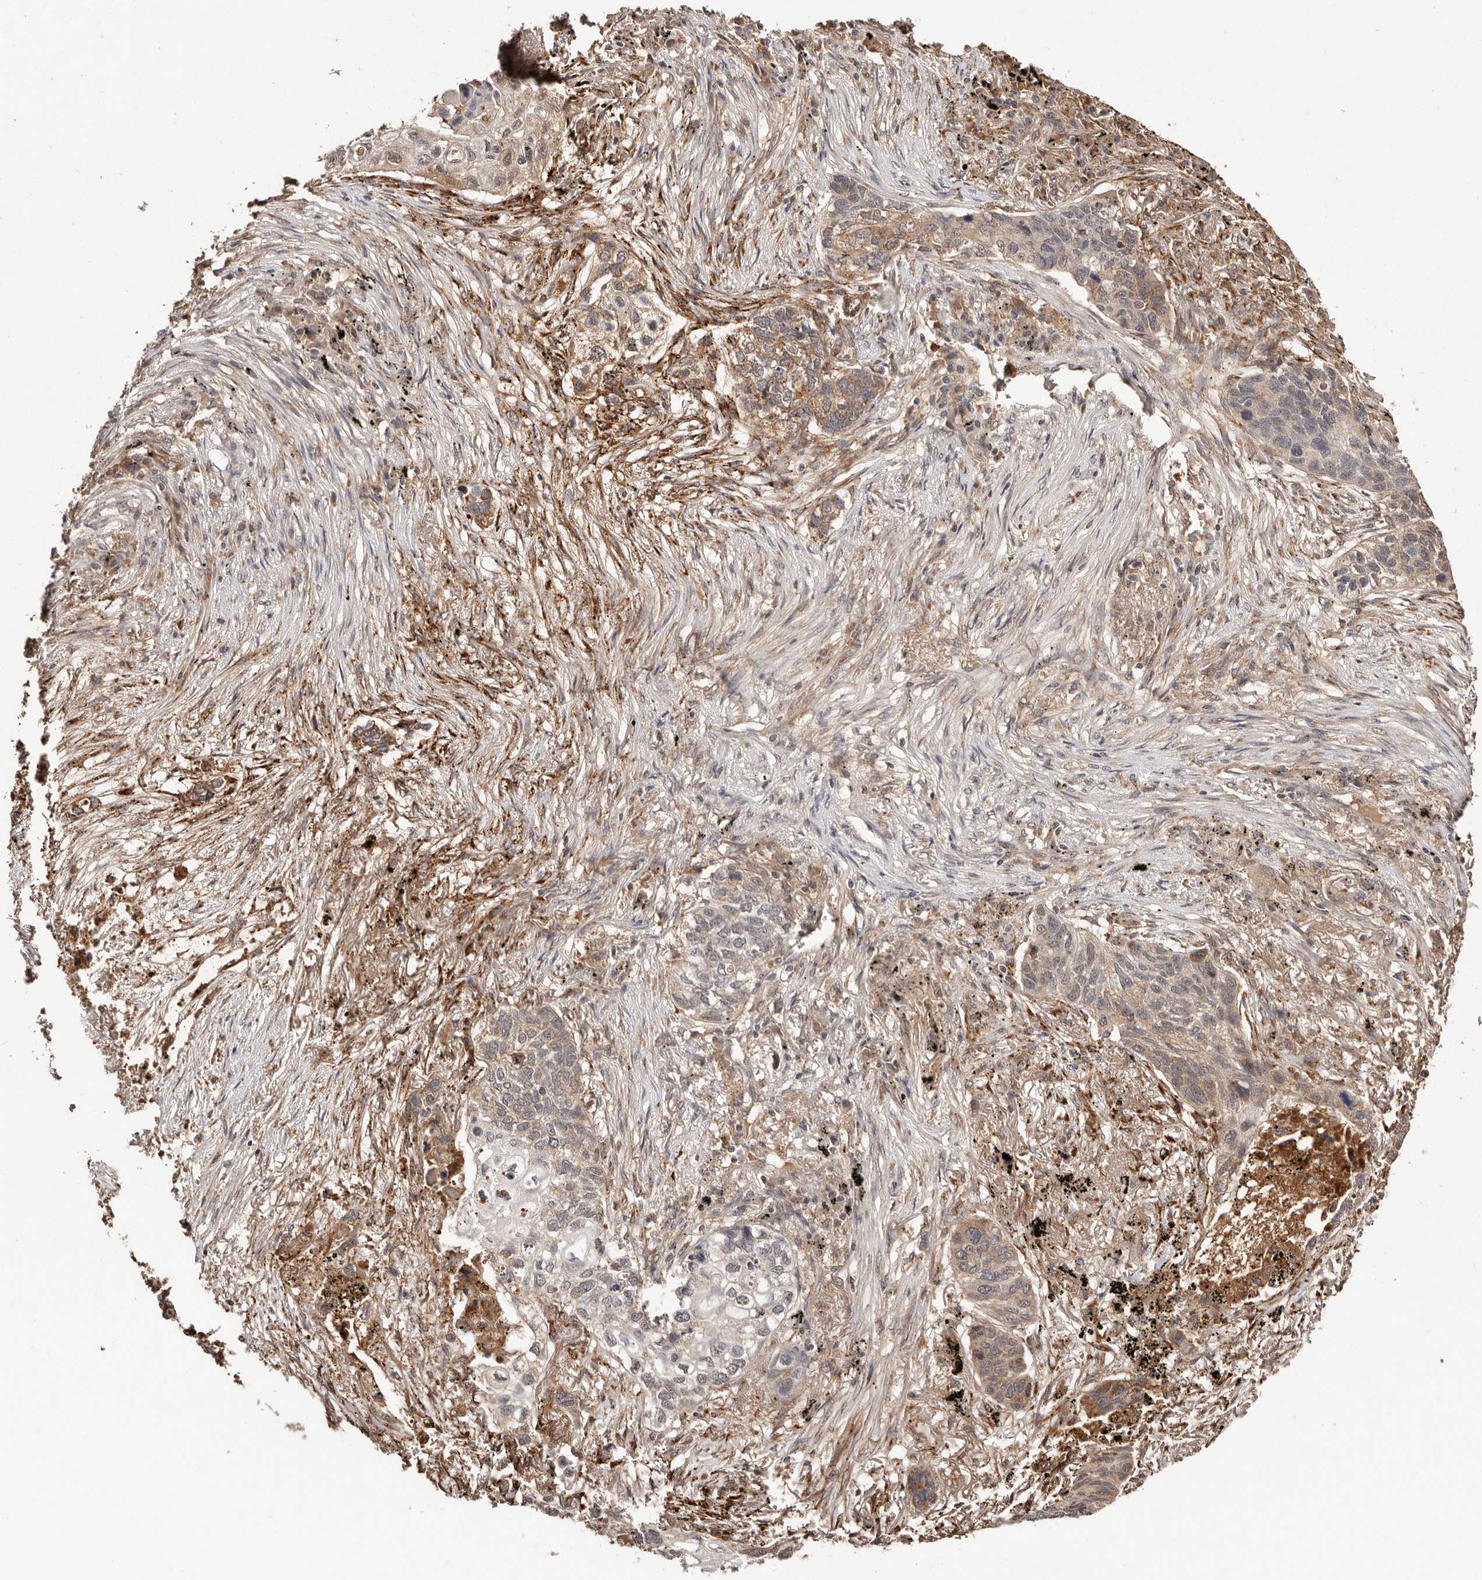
{"staining": {"intensity": "moderate", "quantity": "25%-75%", "location": "cytoplasmic/membranous"}, "tissue": "lung cancer", "cell_type": "Tumor cells", "image_type": "cancer", "snomed": [{"axis": "morphology", "description": "Squamous cell carcinoma, NOS"}, {"axis": "topography", "description": "Lung"}], "caption": "Brown immunohistochemical staining in human lung cancer exhibits moderate cytoplasmic/membranous expression in approximately 25%-75% of tumor cells. The protein is stained brown, and the nuclei are stained in blue (DAB IHC with brightfield microscopy, high magnification).", "gene": "BICRAL", "patient": {"sex": "female", "age": 63}}